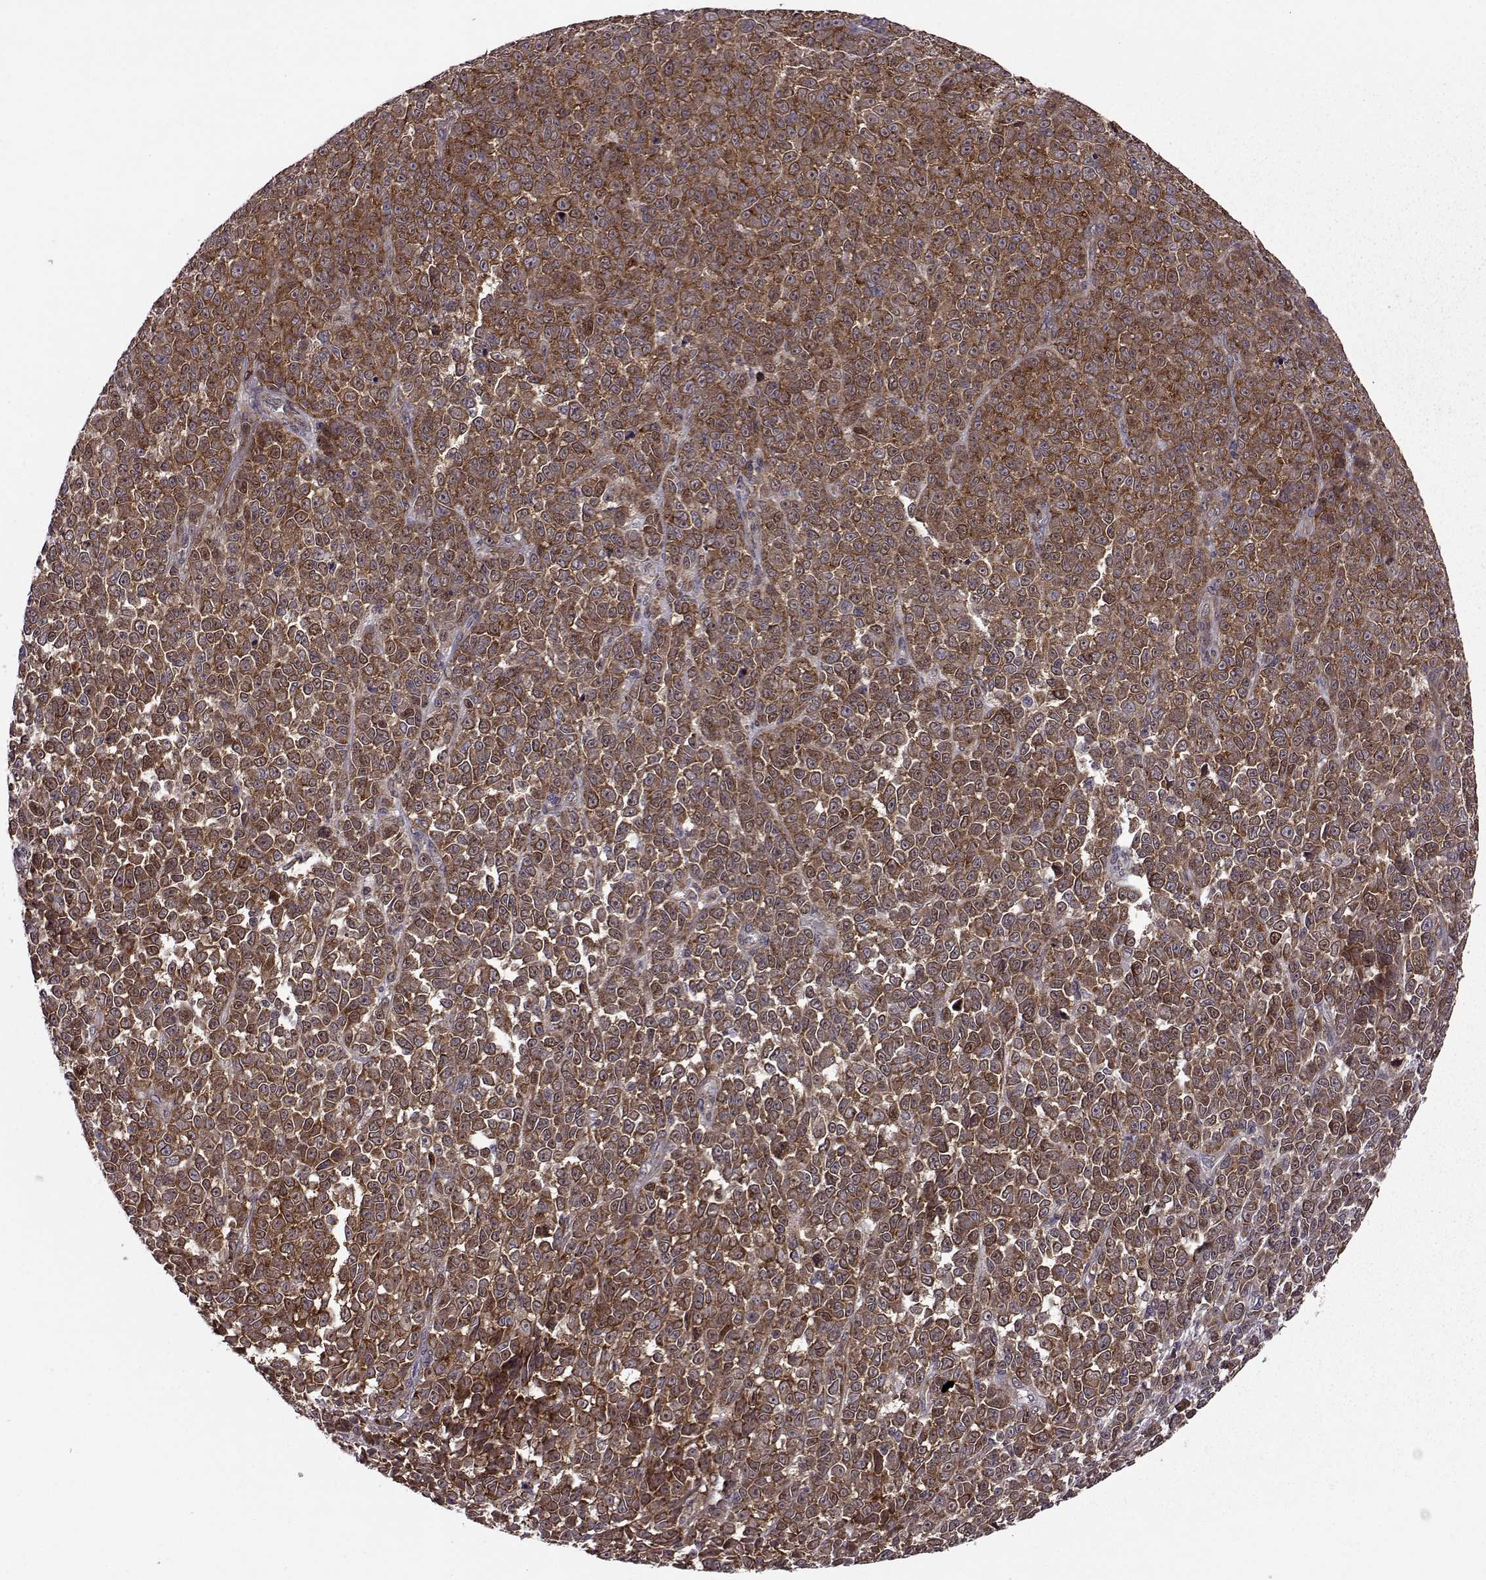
{"staining": {"intensity": "strong", "quantity": ">75%", "location": "cytoplasmic/membranous"}, "tissue": "melanoma", "cell_type": "Tumor cells", "image_type": "cancer", "snomed": [{"axis": "morphology", "description": "Malignant melanoma, NOS"}, {"axis": "topography", "description": "Skin"}], "caption": "Human melanoma stained for a protein (brown) reveals strong cytoplasmic/membranous positive expression in about >75% of tumor cells.", "gene": "URI1", "patient": {"sex": "female", "age": 95}}